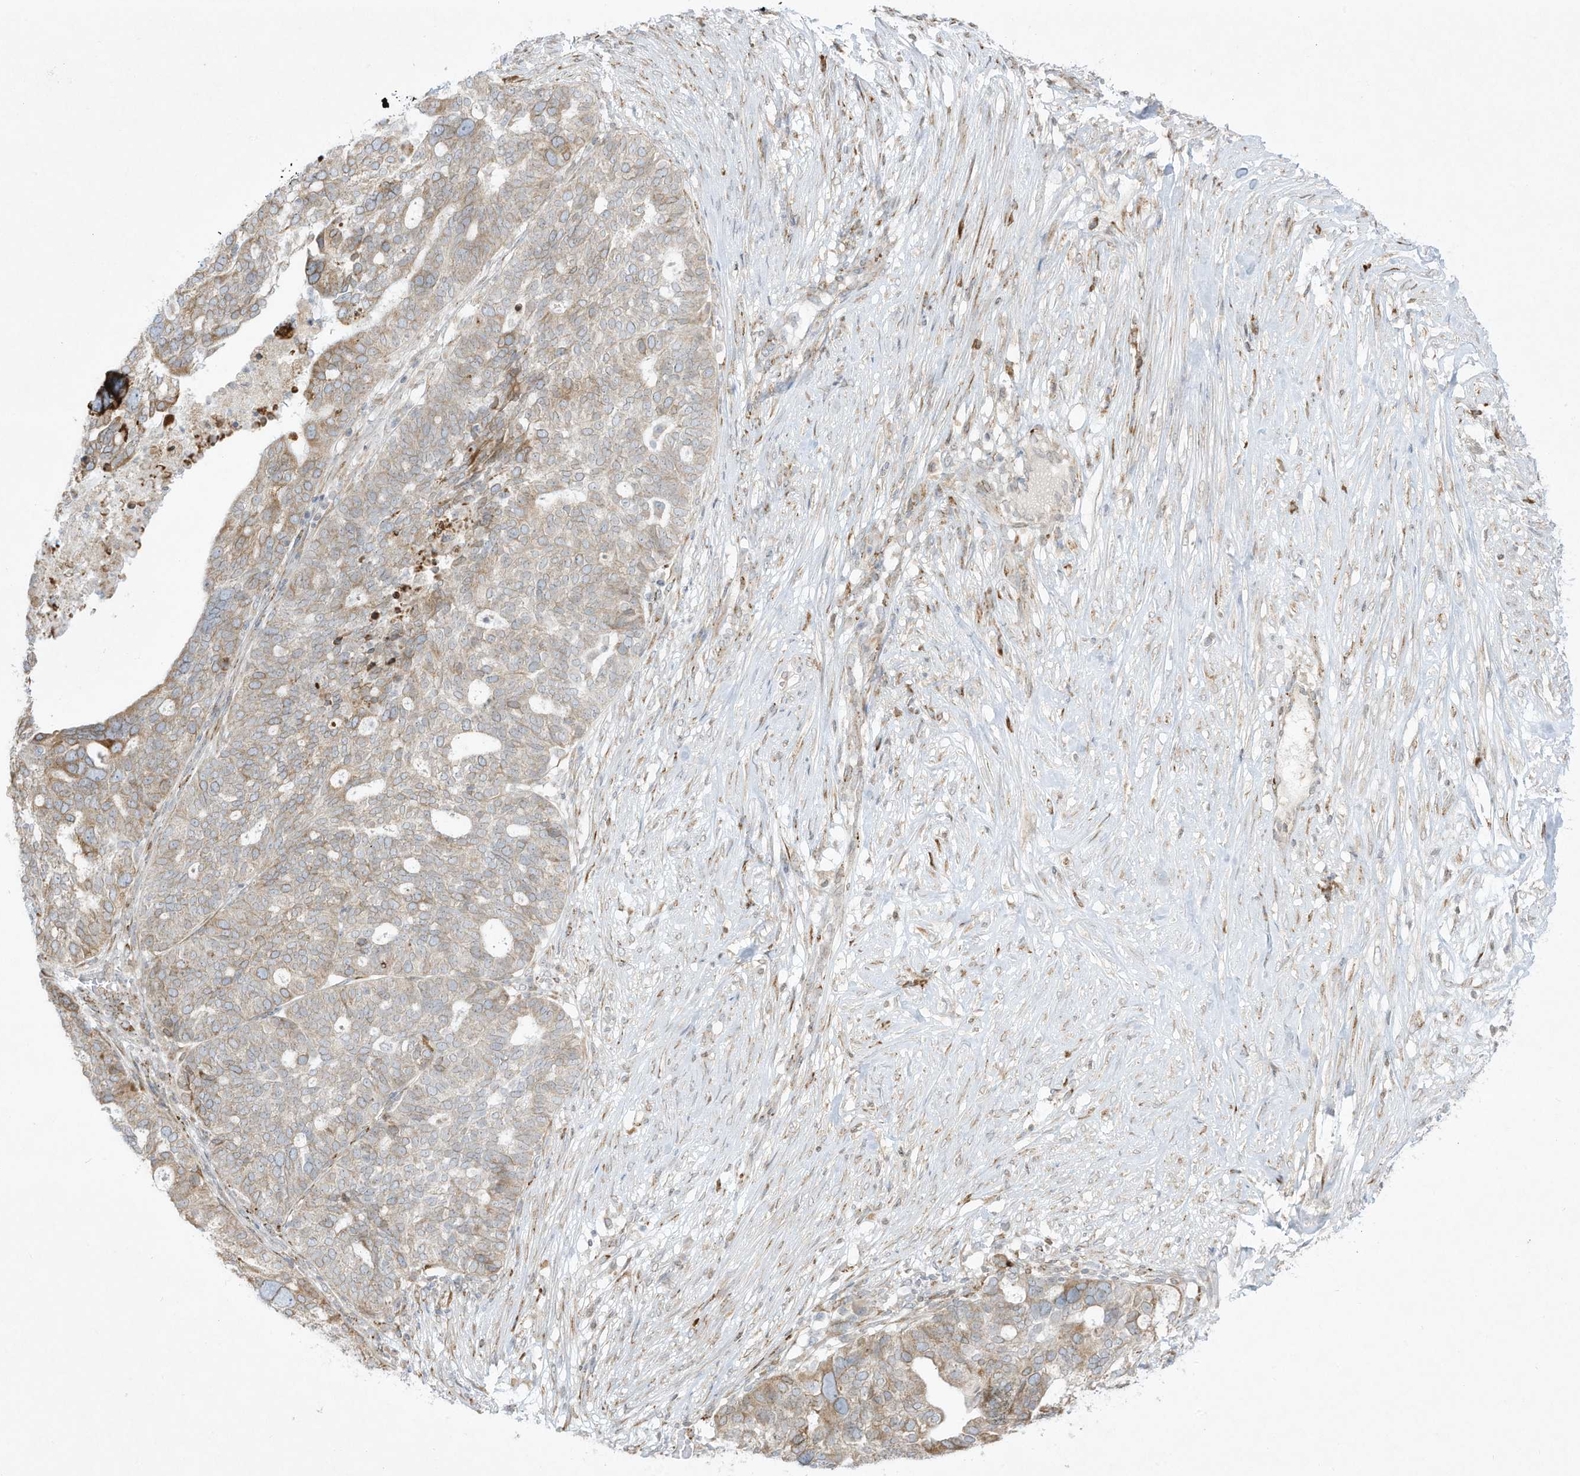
{"staining": {"intensity": "weak", "quantity": "25%-75%", "location": "cytoplasmic/membranous"}, "tissue": "ovarian cancer", "cell_type": "Tumor cells", "image_type": "cancer", "snomed": [{"axis": "morphology", "description": "Cystadenocarcinoma, serous, NOS"}, {"axis": "topography", "description": "Ovary"}], "caption": "Protein staining shows weak cytoplasmic/membranous staining in about 25%-75% of tumor cells in ovarian cancer. (Brightfield microscopy of DAB IHC at high magnification).", "gene": "PTK6", "patient": {"sex": "female", "age": 59}}